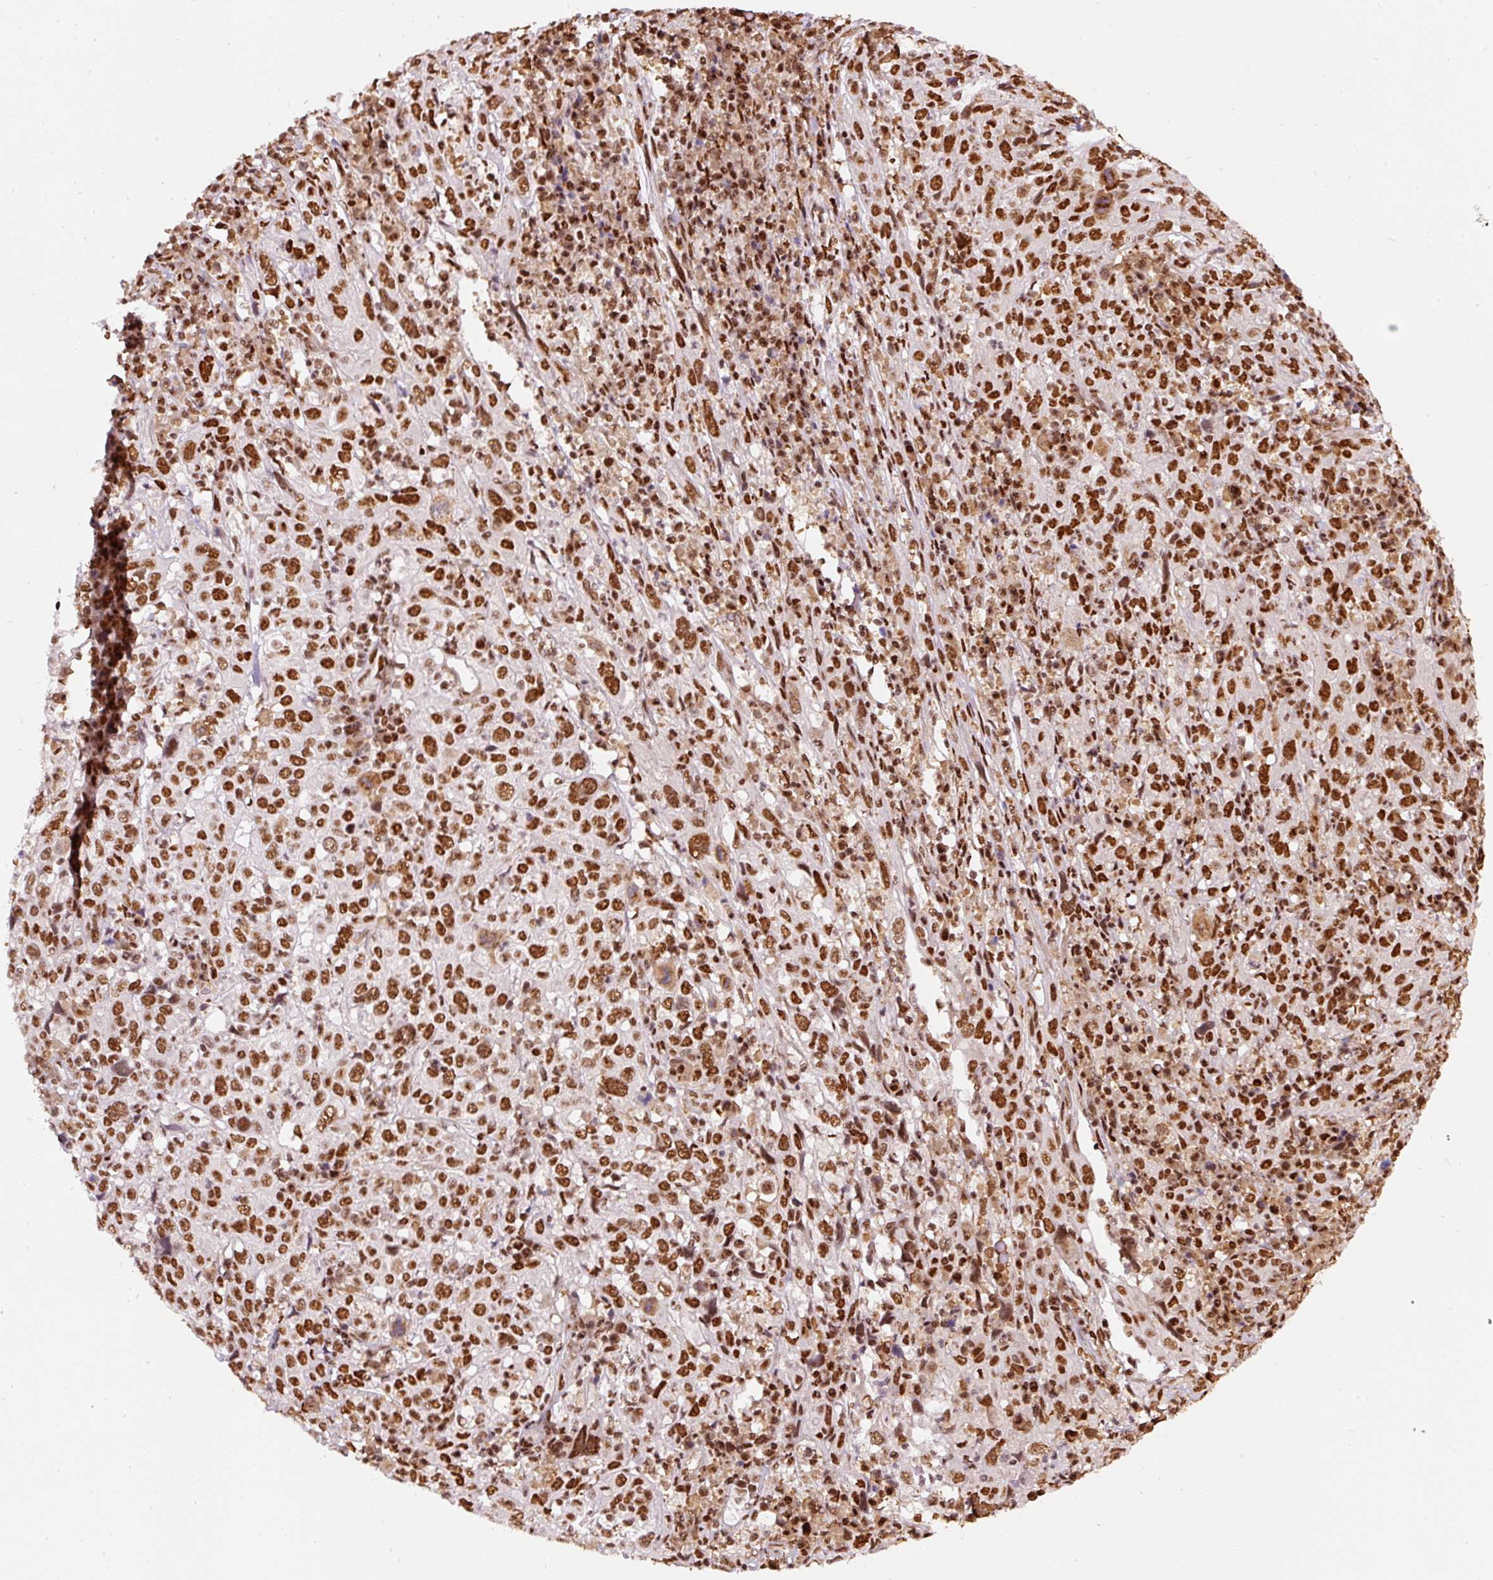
{"staining": {"intensity": "strong", "quantity": ">75%", "location": "nuclear"}, "tissue": "cervical cancer", "cell_type": "Tumor cells", "image_type": "cancer", "snomed": [{"axis": "morphology", "description": "Squamous cell carcinoma, NOS"}, {"axis": "topography", "description": "Cervix"}], "caption": "Immunohistochemical staining of human cervical cancer shows strong nuclear protein staining in approximately >75% of tumor cells. (DAB (3,3'-diaminobenzidine) IHC with brightfield microscopy, high magnification).", "gene": "HNRNPC", "patient": {"sex": "female", "age": 46}}